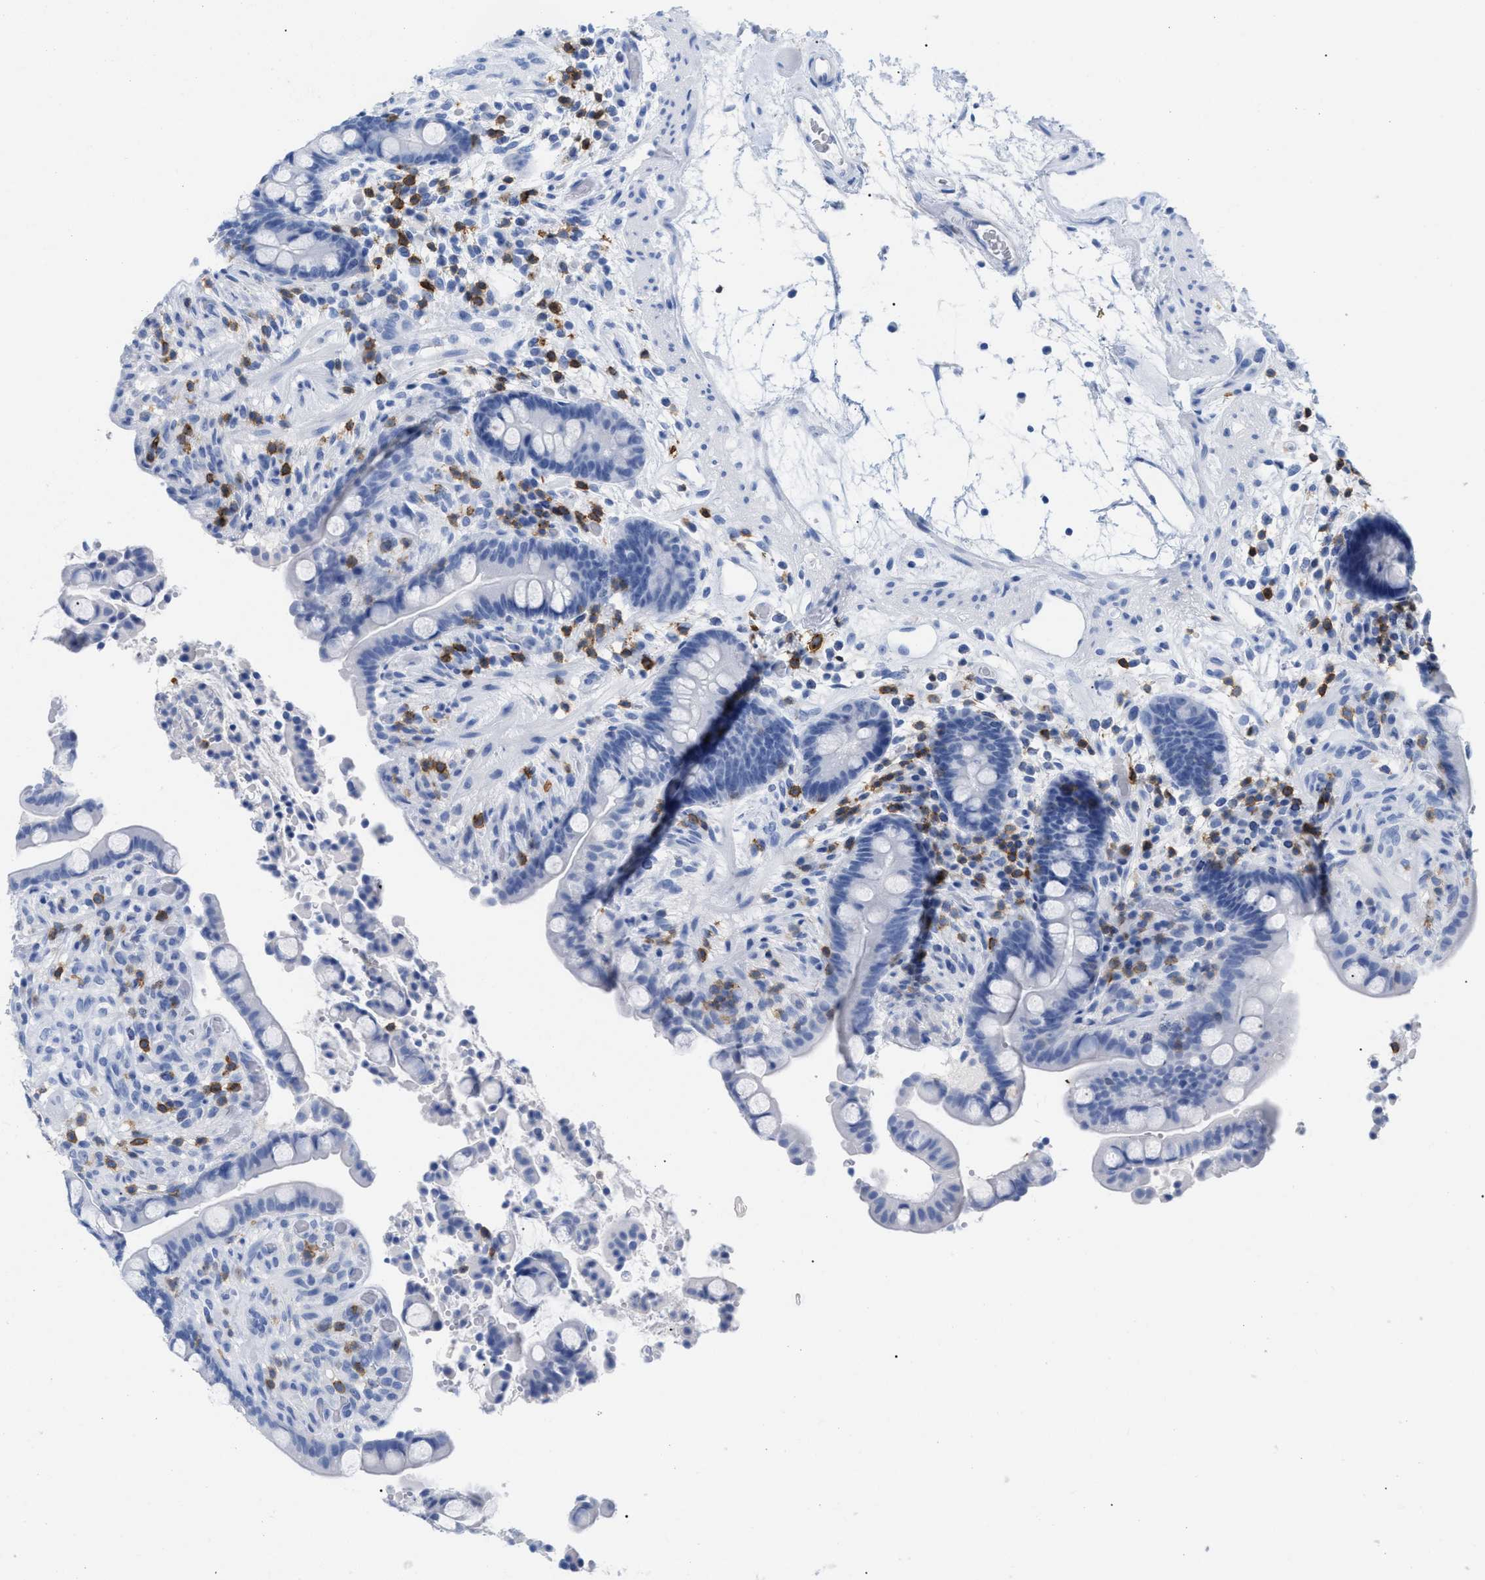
{"staining": {"intensity": "negative", "quantity": "none", "location": "none"}, "tissue": "colon", "cell_type": "Endothelial cells", "image_type": "normal", "snomed": [{"axis": "morphology", "description": "Normal tissue, NOS"}, {"axis": "topography", "description": "Colon"}], "caption": "The micrograph demonstrates no significant staining in endothelial cells of colon. Brightfield microscopy of immunohistochemistry stained with DAB (brown) and hematoxylin (blue), captured at high magnification.", "gene": "CD5", "patient": {"sex": "male", "age": 73}}